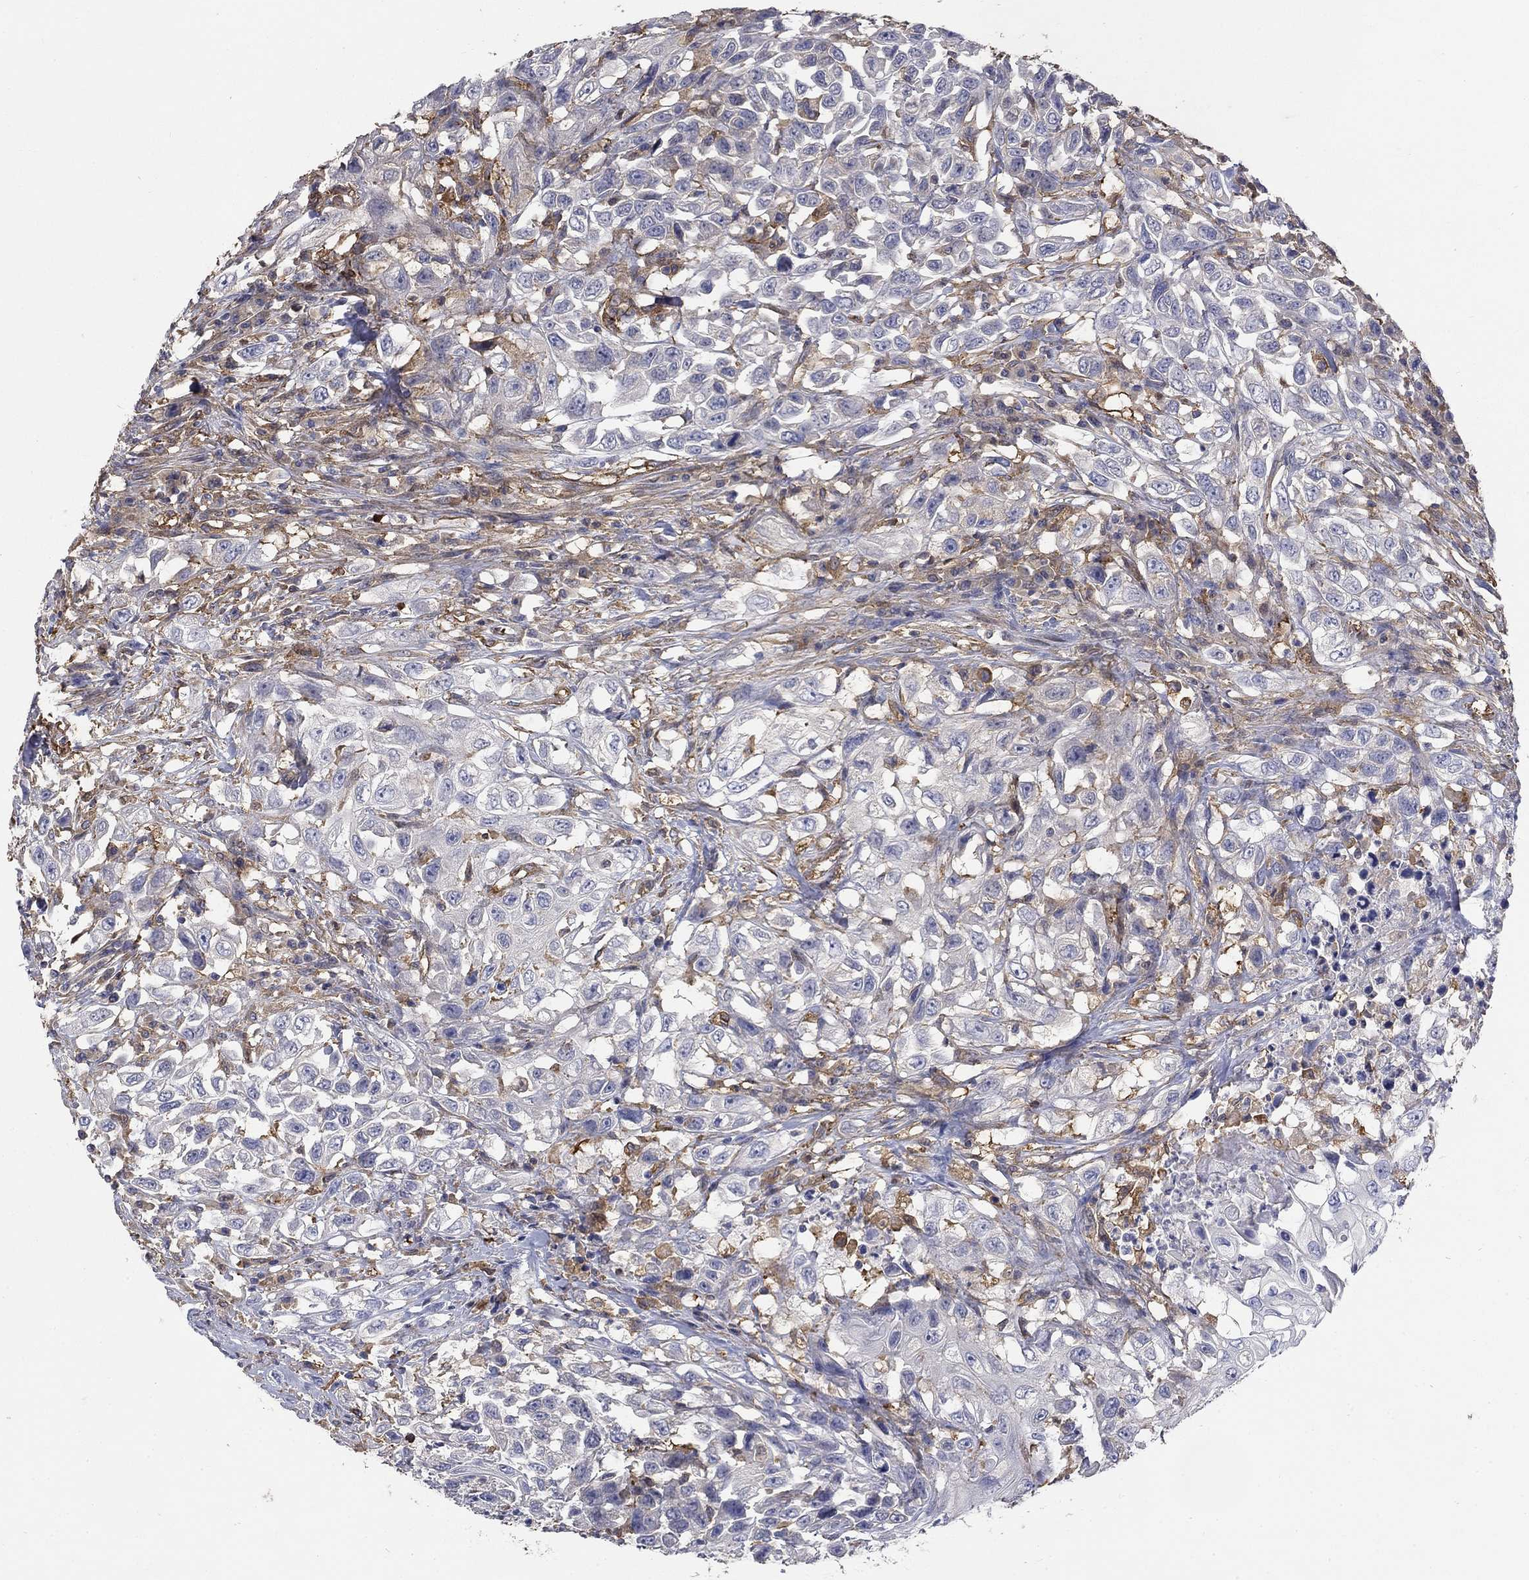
{"staining": {"intensity": "negative", "quantity": "none", "location": "none"}, "tissue": "urothelial cancer", "cell_type": "Tumor cells", "image_type": "cancer", "snomed": [{"axis": "morphology", "description": "Urothelial carcinoma, High grade"}, {"axis": "topography", "description": "Urinary bladder"}], "caption": "IHC of high-grade urothelial carcinoma shows no expression in tumor cells.", "gene": "DPYSL2", "patient": {"sex": "female", "age": 56}}